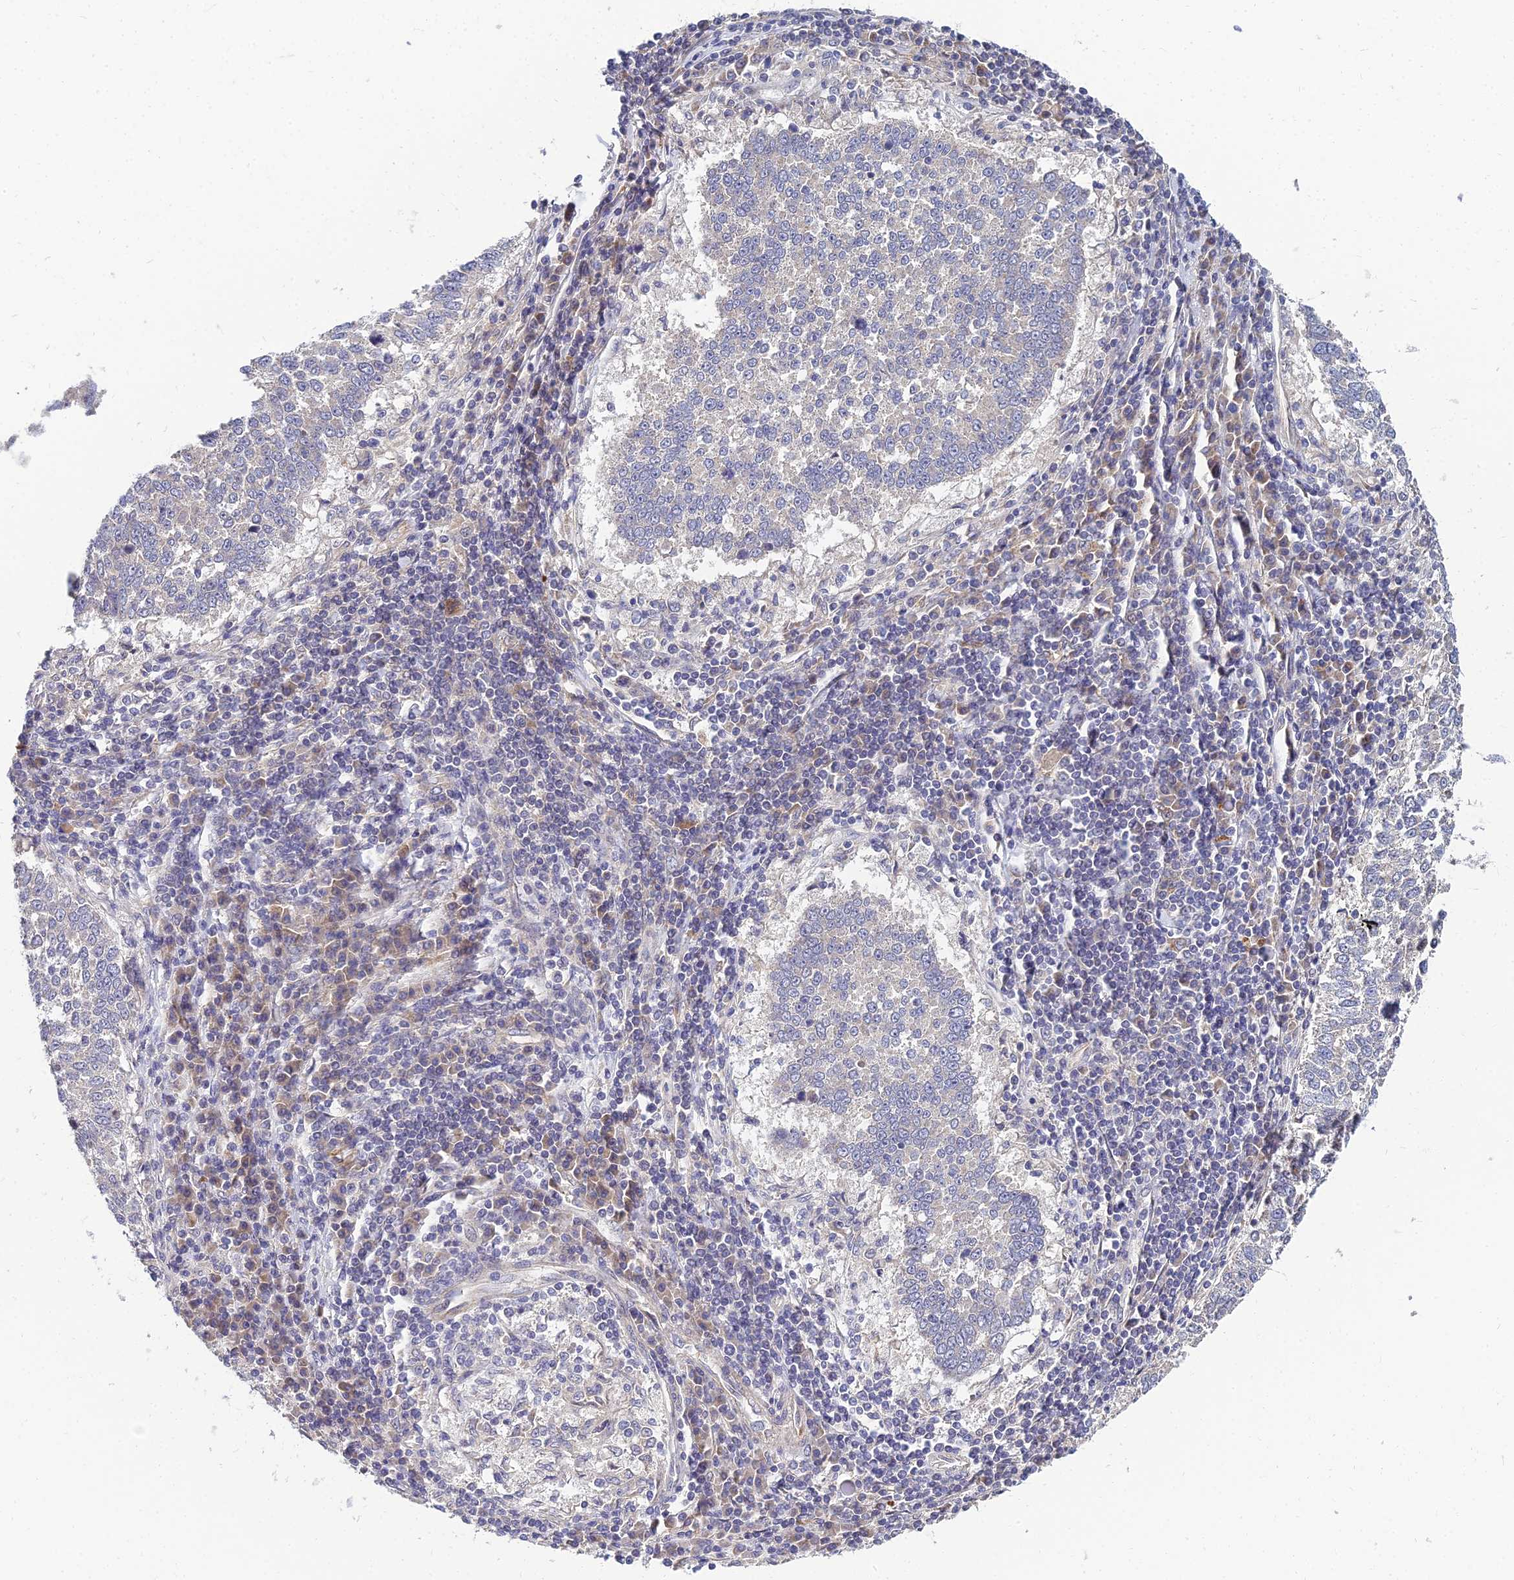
{"staining": {"intensity": "negative", "quantity": "none", "location": "none"}, "tissue": "lung cancer", "cell_type": "Tumor cells", "image_type": "cancer", "snomed": [{"axis": "morphology", "description": "Squamous cell carcinoma, NOS"}, {"axis": "topography", "description": "Lung"}], "caption": "Photomicrograph shows no protein expression in tumor cells of lung cancer tissue.", "gene": "NPY", "patient": {"sex": "male", "age": 73}}